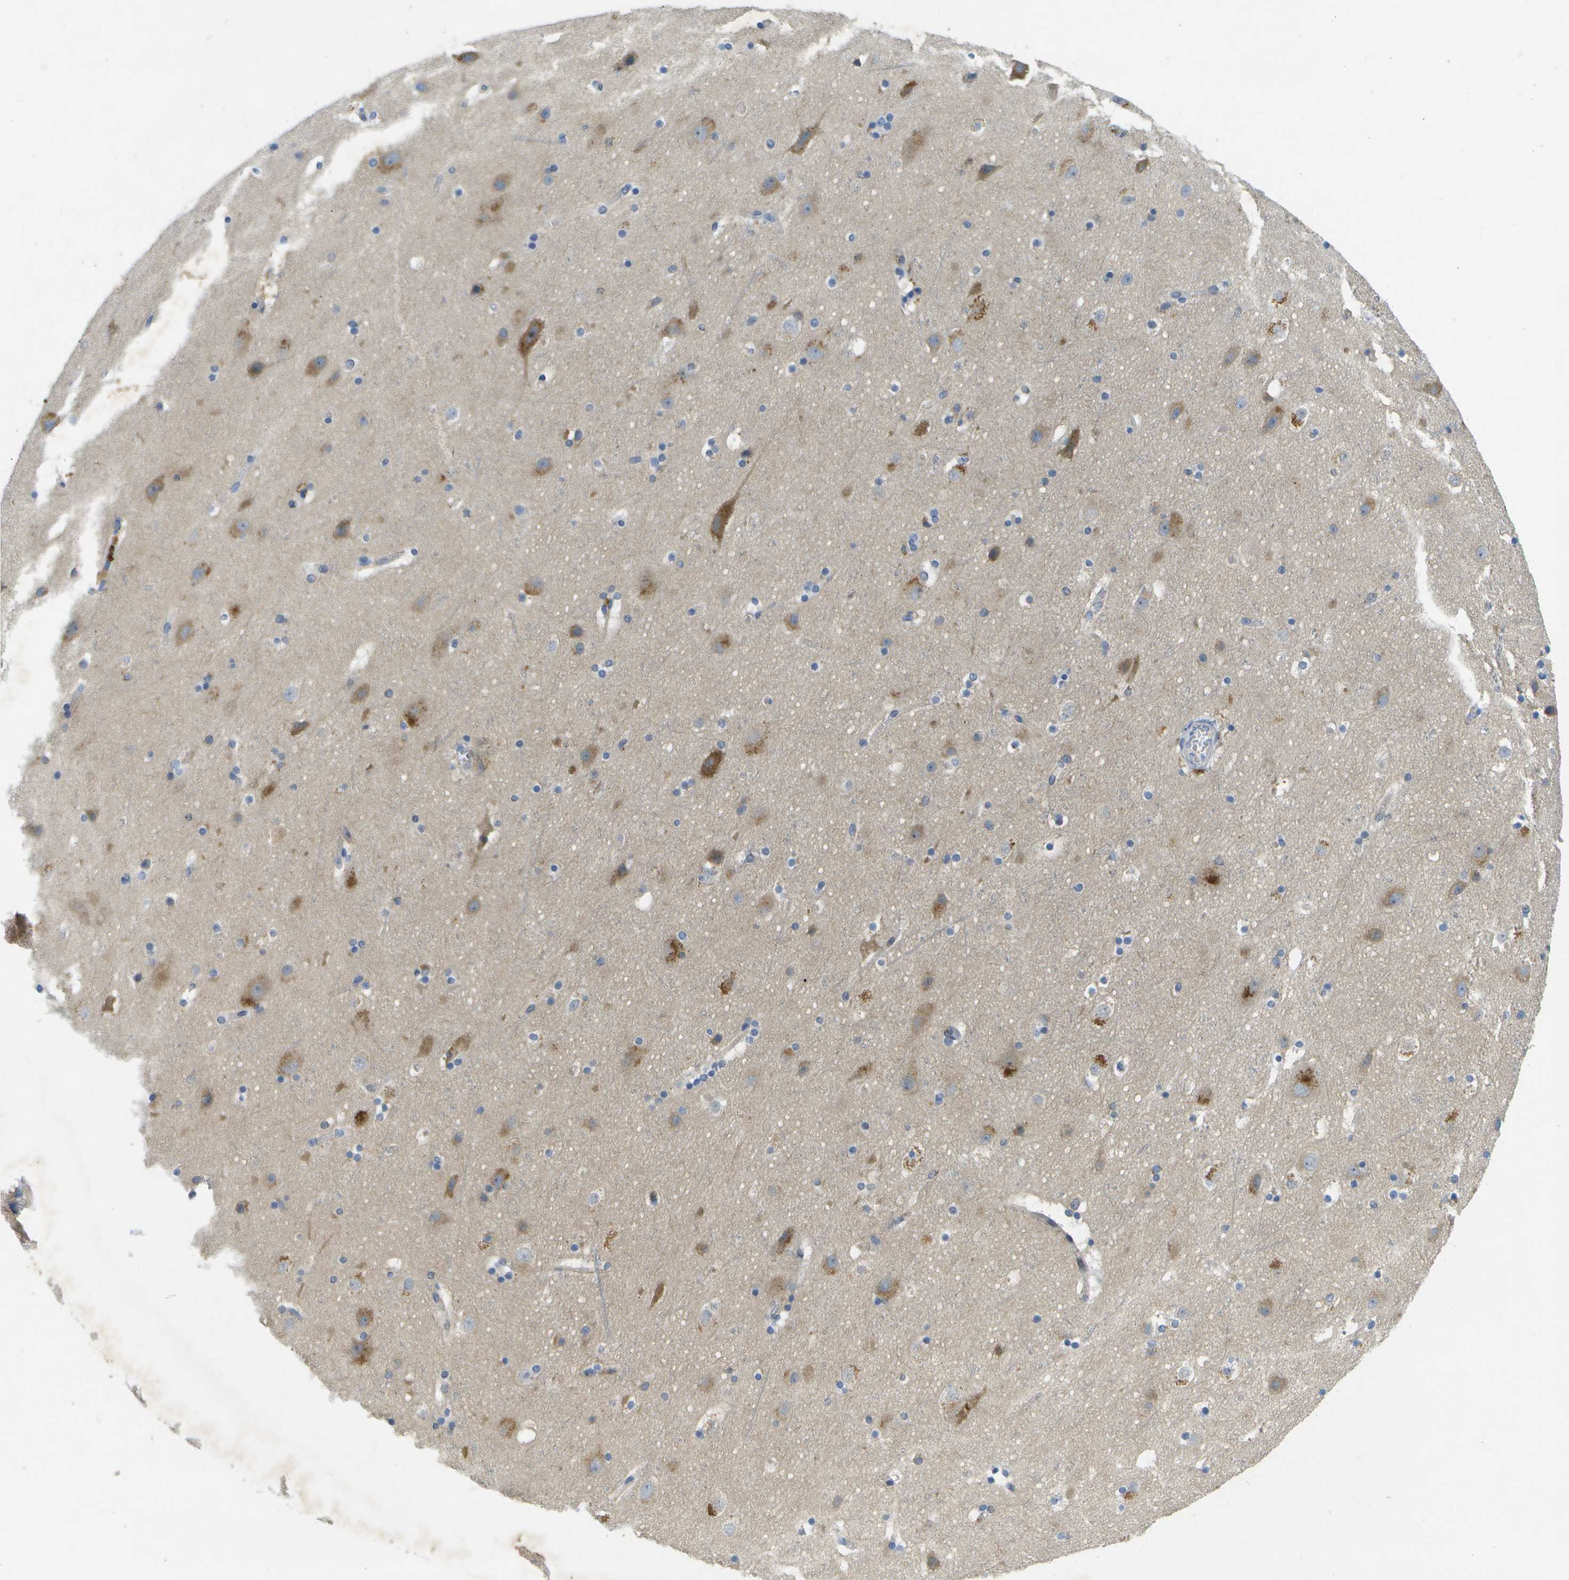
{"staining": {"intensity": "negative", "quantity": "none", "location": "none"}, "tissue": "cerebral cortex", "cell_type": "Endothelial cells", "image_type": "normal", "snomed": [{"axis": "morphology", "description": "Normal tissue, NOS"}, {"axis": "topography", "description": "Cerebral cortex"}], "caption": "High power microscopy histopathology image of an immunohistochemistry image of benign cerebral cortex, revealing no significant staining in endothelial cells.", "gene": "LIPG", "patient": {"sex": "male", "age": 45}}